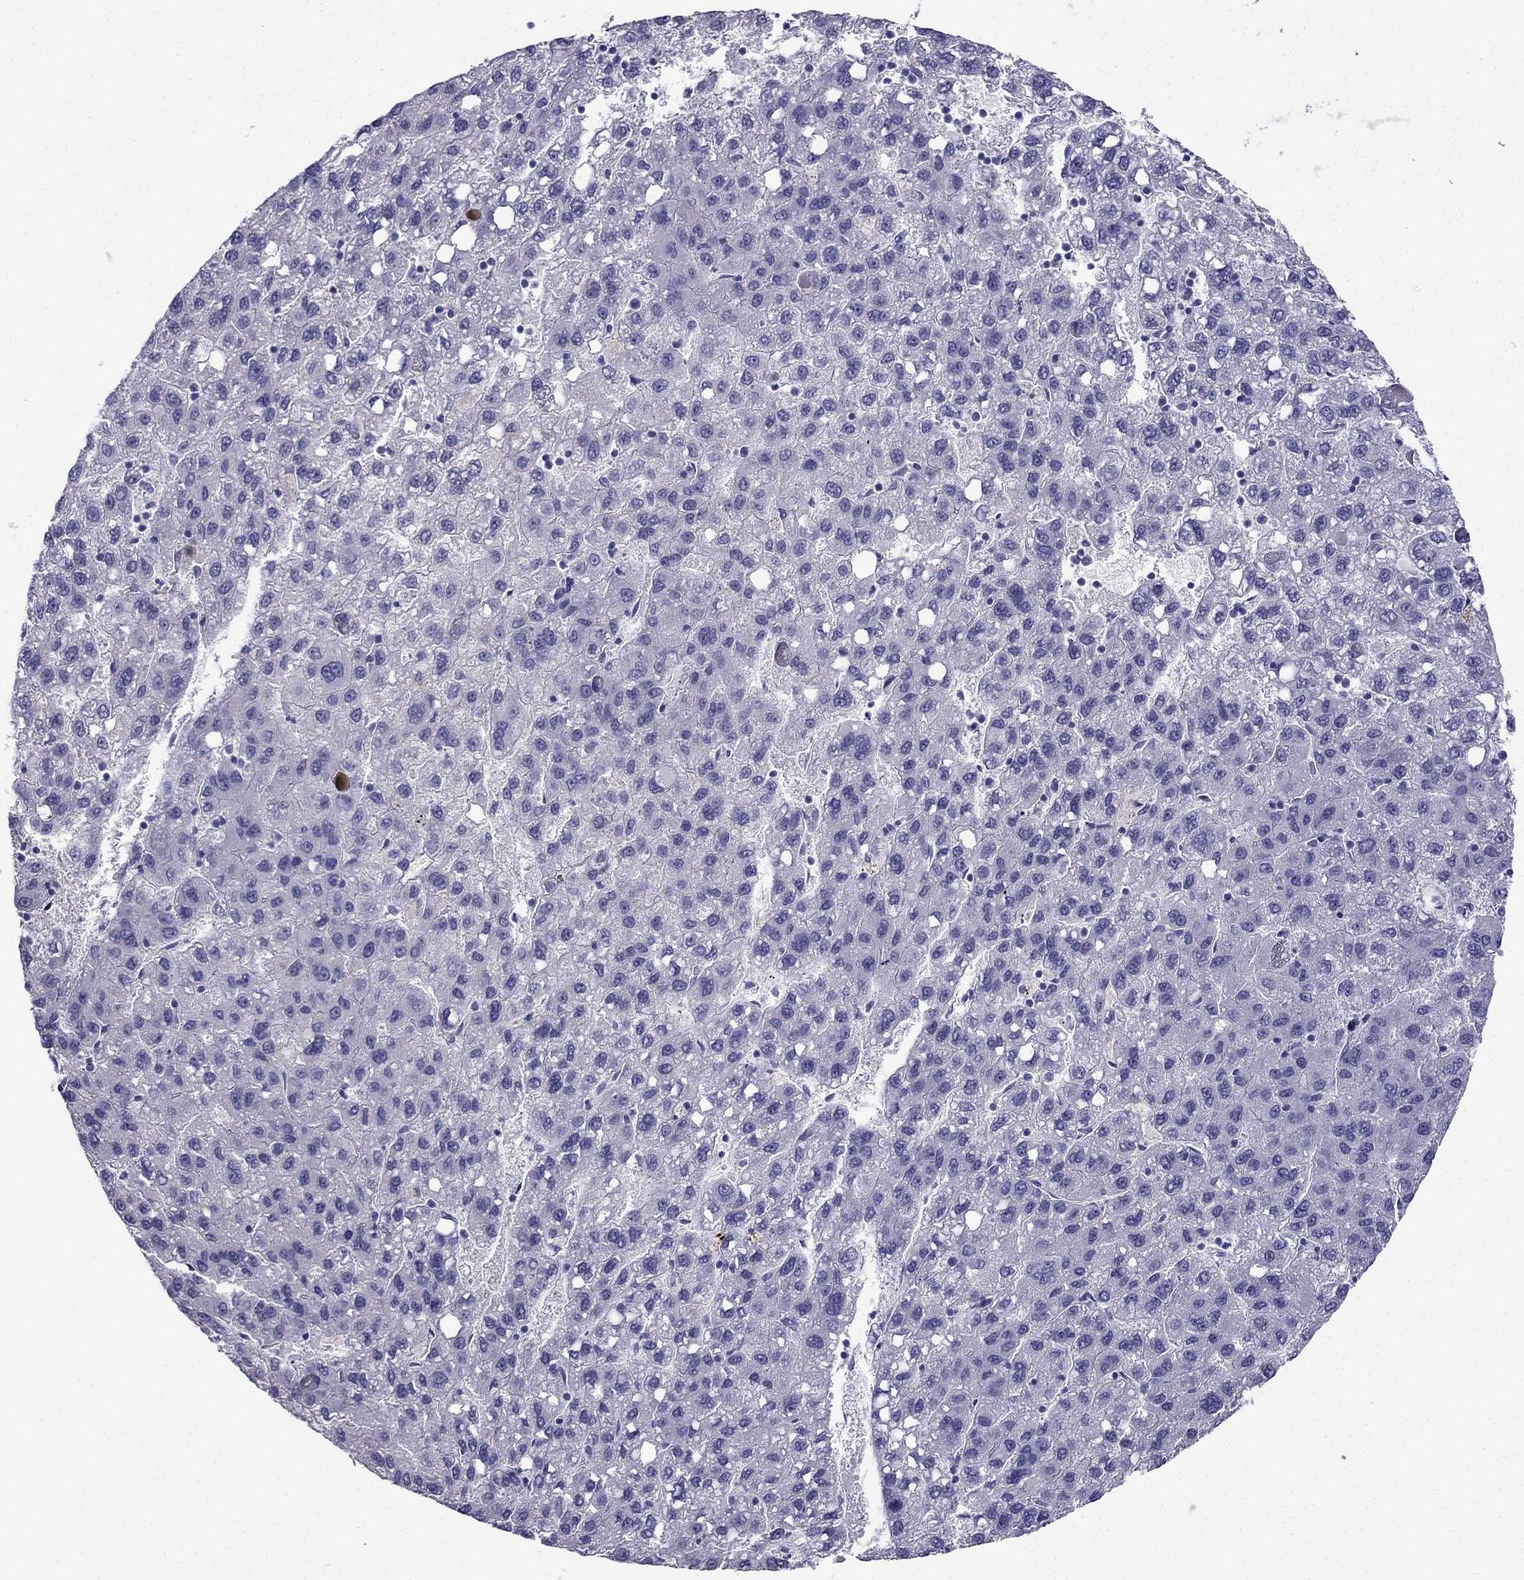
{"staining": {"intensity": "negative", "quantity": "none", "location": "none"}, "tissue": "liver cancer", "cell_type": "Tumor cells", "image_type": "cancer", "snomed": [{"axis": "morphology", "description": "Carcinoma, Hepatocellular, NOS"}, {"axis": "topography", "description": "Liver"}], "caption": "IHC of human hepatocellular carcinoma (liver) demonstrates no staining in tumor cells.", "gene": "NPTX1", "patient": {"sex": "female", "age": 82}}